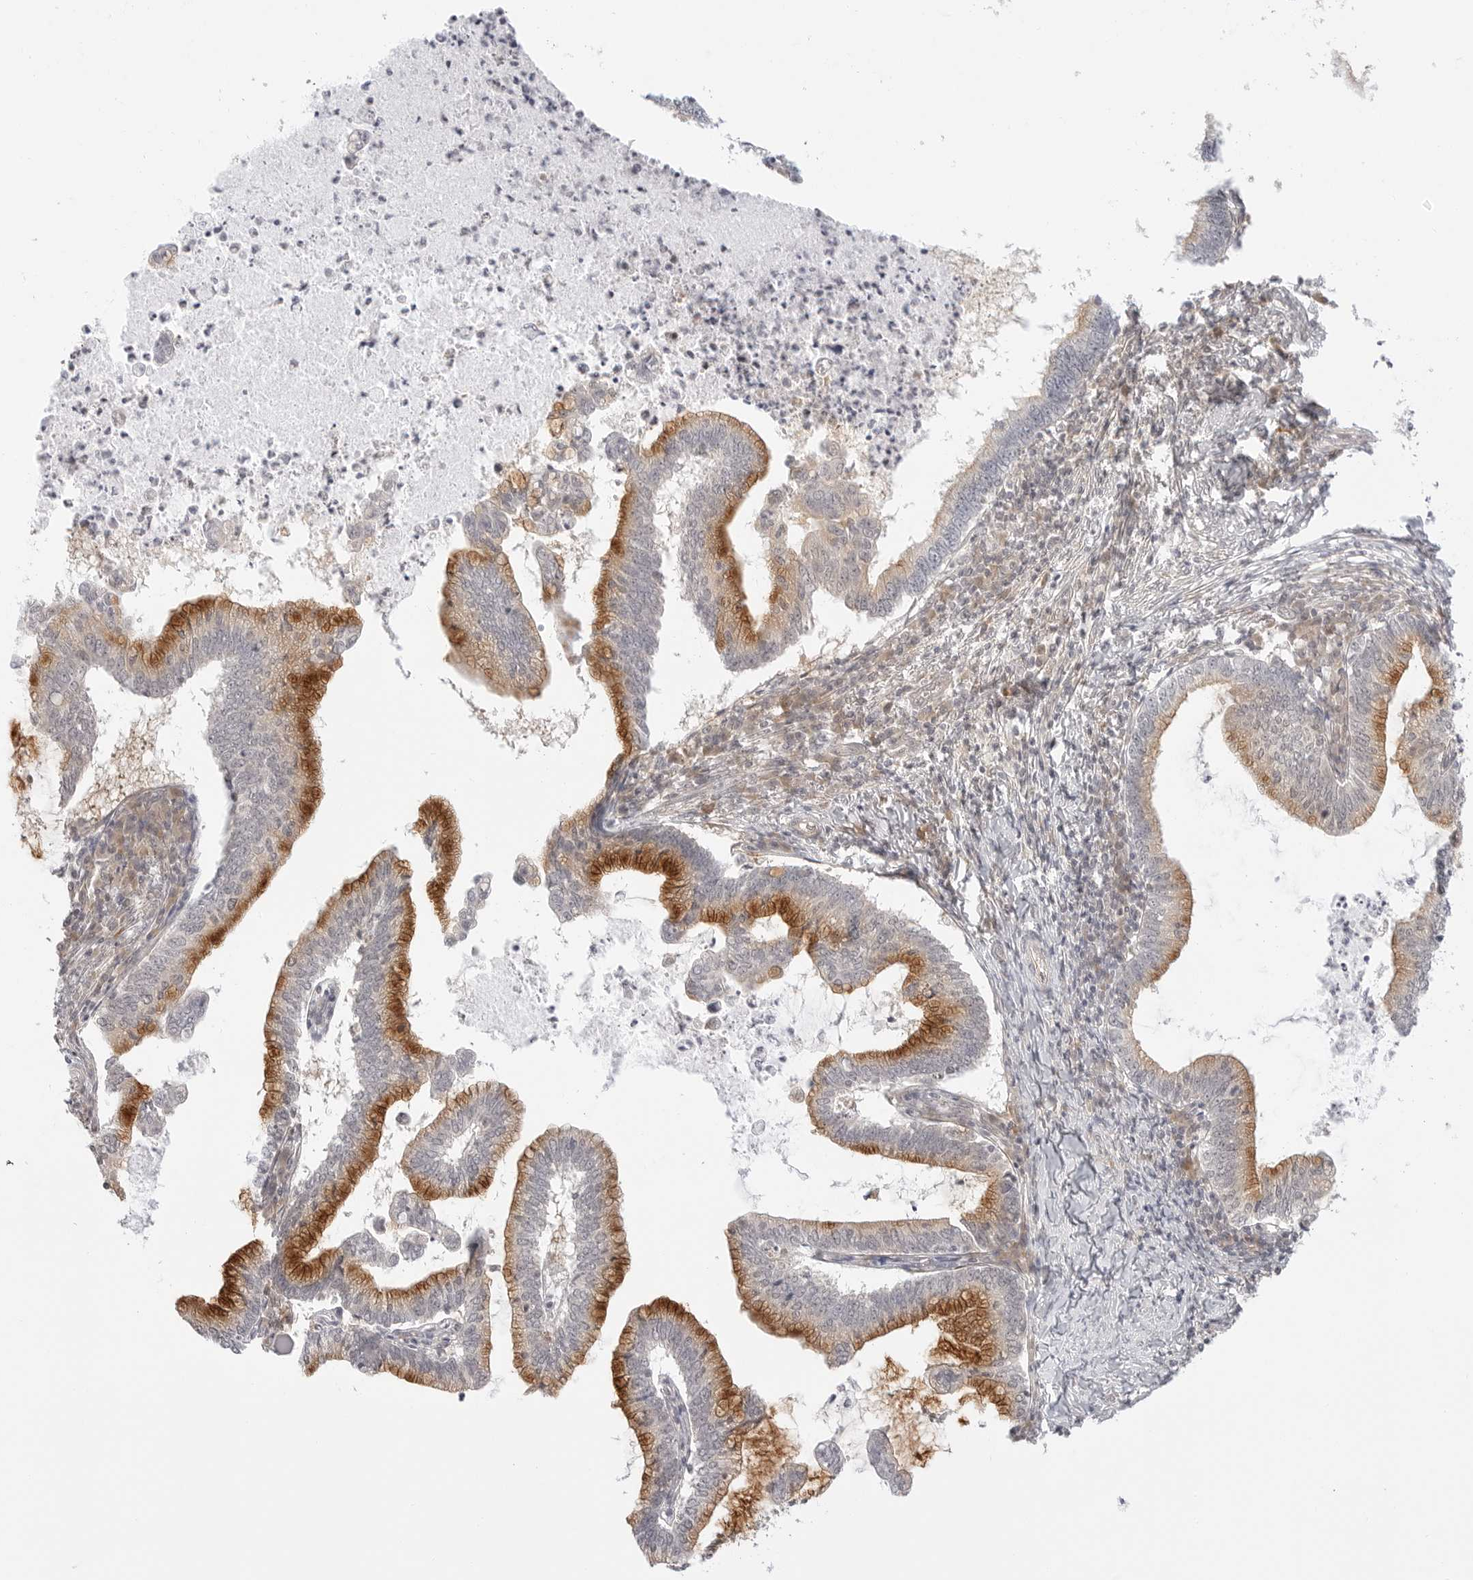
{"staining": {"intensity": "strong", "quantity": "25%-75%", "location": "cytoplasmic/membranous"}, "tissue": "cervical cancer", "cell_type": "Tumor cells", "image_type": "cancer", "snomed": [{"axis": "morphology", "description": "Adenocarcinoma, NOS"}, {"axis": "topography", "description": "Cervix"}], "caption": "Cervical cancer (adenocarcinoma) stained with immunohistochemistry (IHC) reveals strong cytoplasmic/membranous expression in approximately 25%-75% of tumor cells. The staining was performed using DAB (3,3'-diaminobenzidine), with brown indicating positive protein expression. Nuclei are stained blue with hematoxylin.", "gene": "TCP1", "patient": {"sex": "female", "age": 36}}